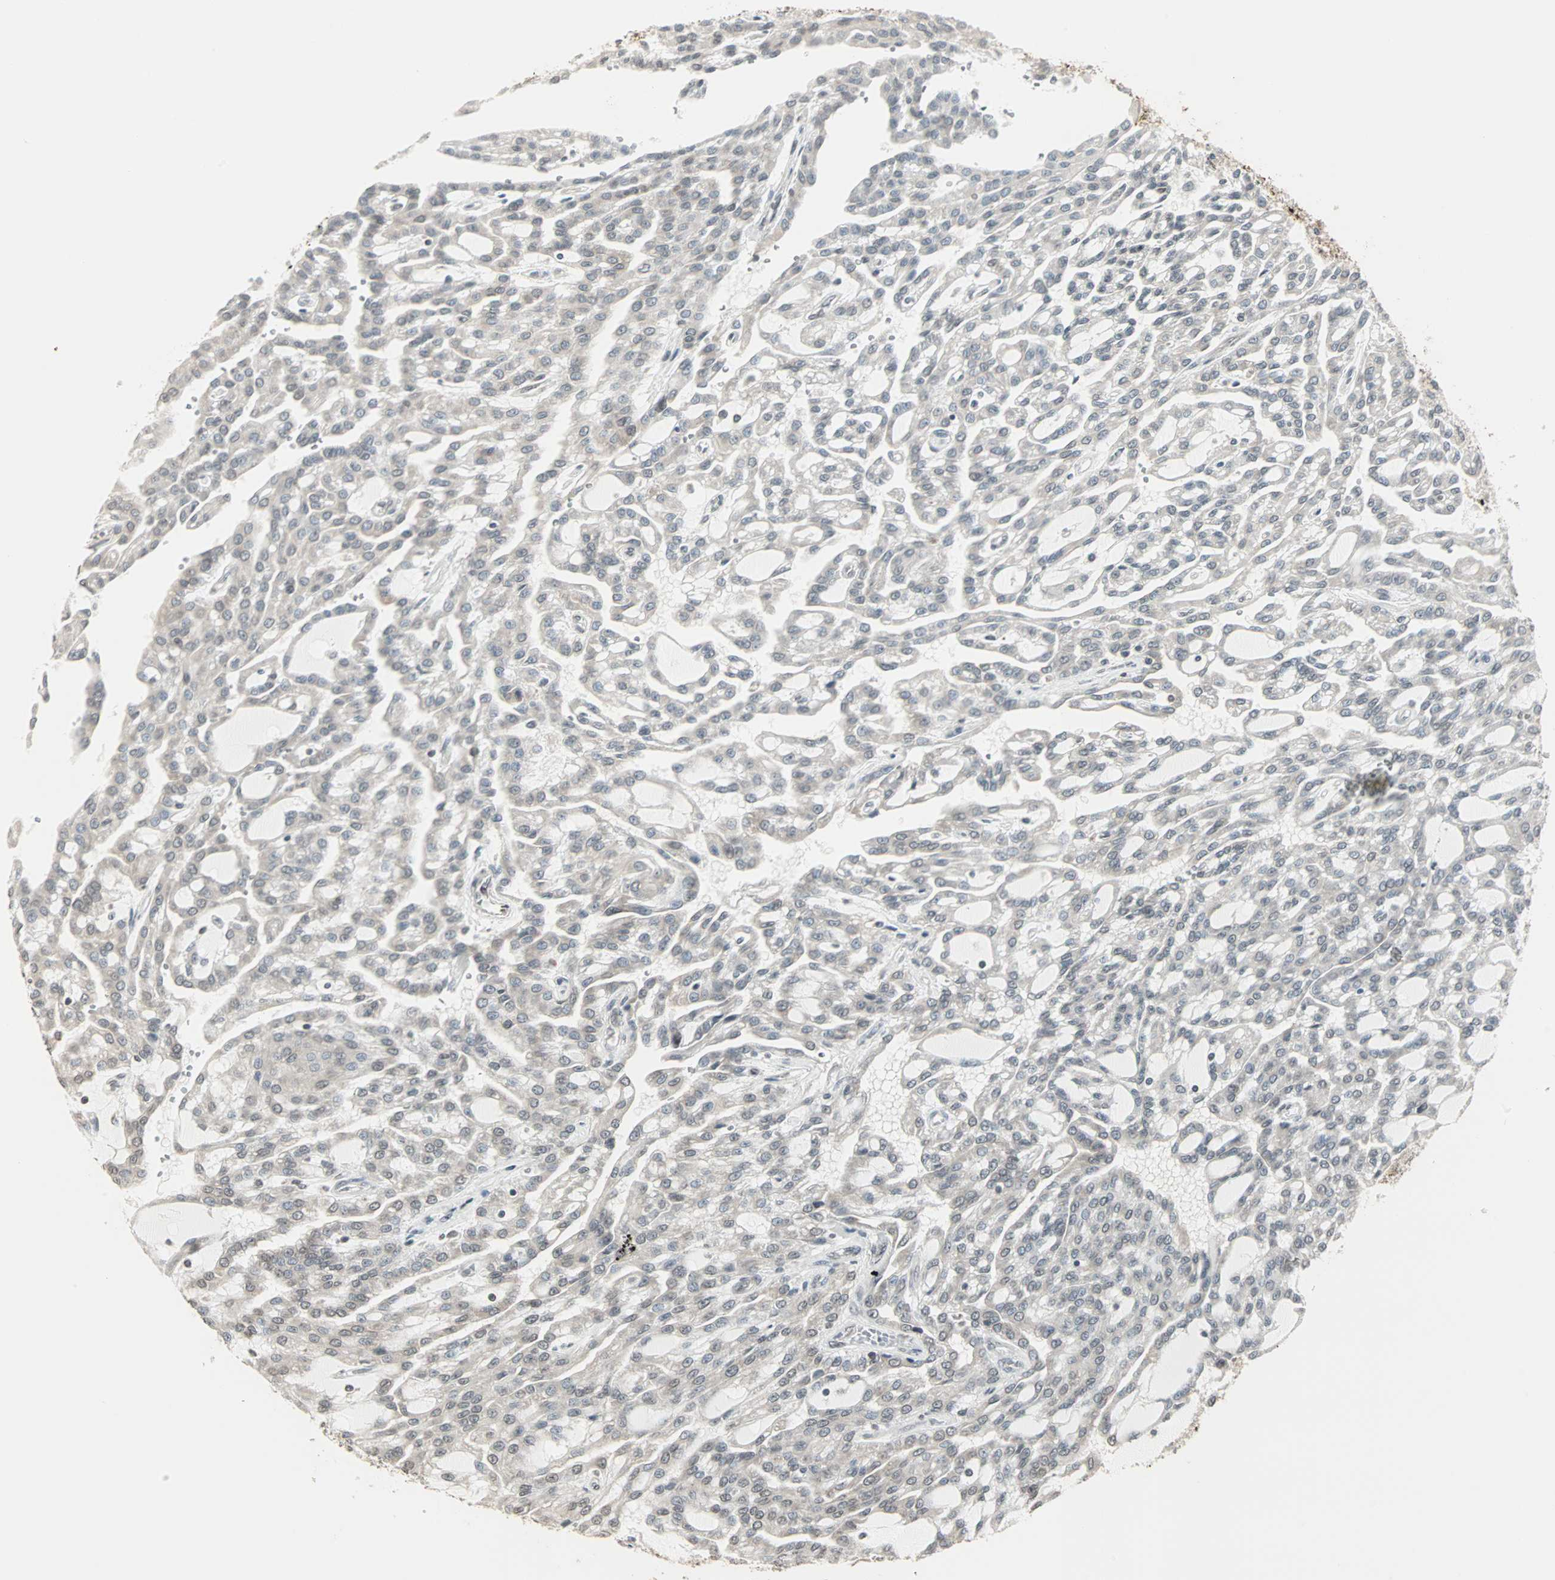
{"staining": {"intensity": "negative", "quantity": "none", "location": "none"}, "tissue": "renal cancer", "cell_type": "Tumor cells", "image_type": "cancer", "snomed": [{"axis": "morphology", "description": "Adenocarcinoma, NOS"}, {"axis": "topography", "description": "Kidney"}], "caption": "Photomicrograph shows no significant protein staining in tumor cells of renal adenocarcinoma.", "gene": "CBLC", "patient": {"sex": "male", "age": 63}}